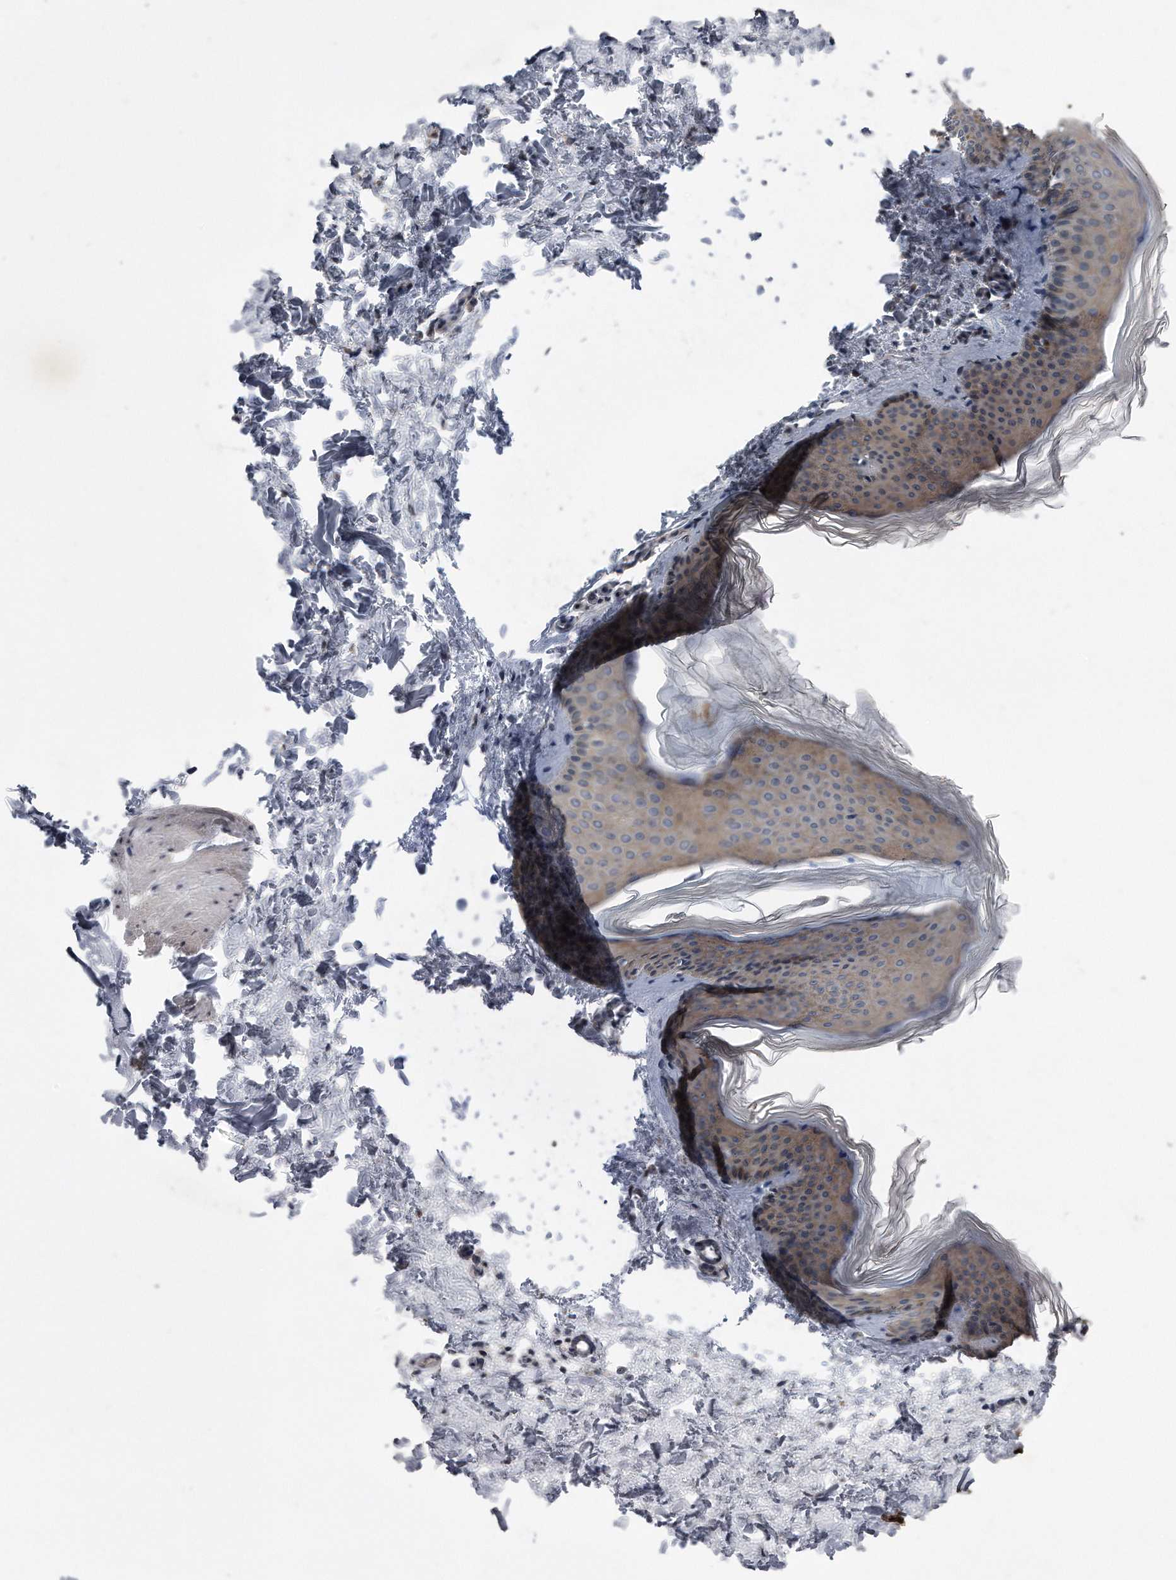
{"staining": {"intensity": "negative", "quantity": "none", "location": "none"}, "tissue": "skin", "cell_type": "Fibroblasts", "image_type": "normal", "snomed": [{"axis": "morphology", "description": "Normal tissue, NOS"}, {"axis": "topography", "description": "Skin"}], "caption": "The immunohistochemistry photomicrograph has no significant expression in fibroblasts of skin.", "gene": "DAB1", "patient": {"sex": "female", "age": 27}}